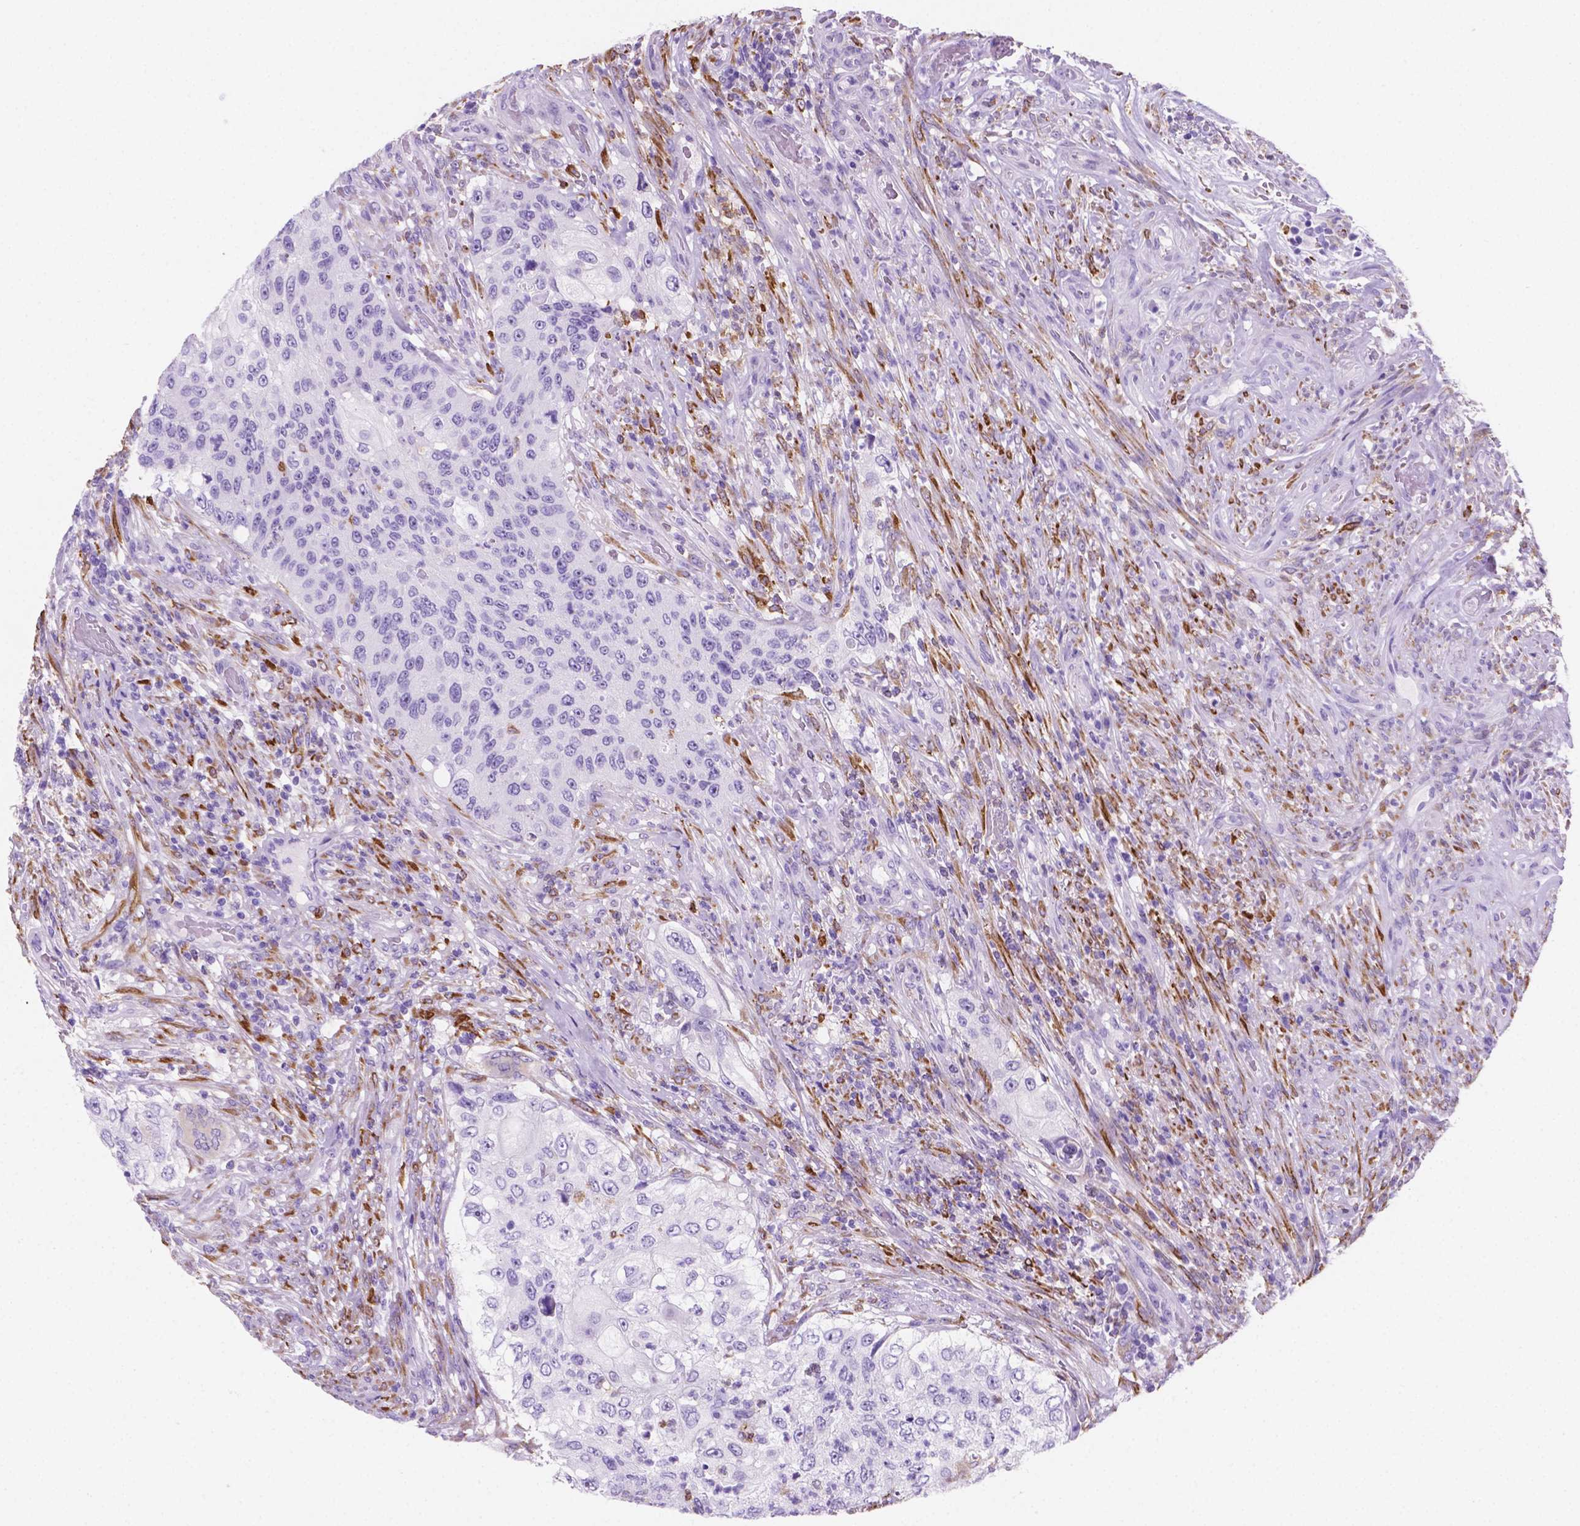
{"staining": {"intensity": "negative", "quantity": "none", "location": "none"}, "tissue": "urothelial cancer", "cell_type": "Tumor cells", "image_type": "cancer", "snomed": [{"axis": "morphology", "description": "Urothelial carcinoma, High grade"}, {"axis": "topography", "description": "Urinary bladder"}], "caption": "A histopathology image of urothelial cancer stained for a protein reveals no brown staining in tumor cells. Brightfield microscopy of immunohistochemistry stained with DAB (3,3'-diaminobenzidine) (brown) and hematoxylin (blue), captured at high magnification.", "gene": "MACF1", "patient": {"sex": "female", "age": 60}}